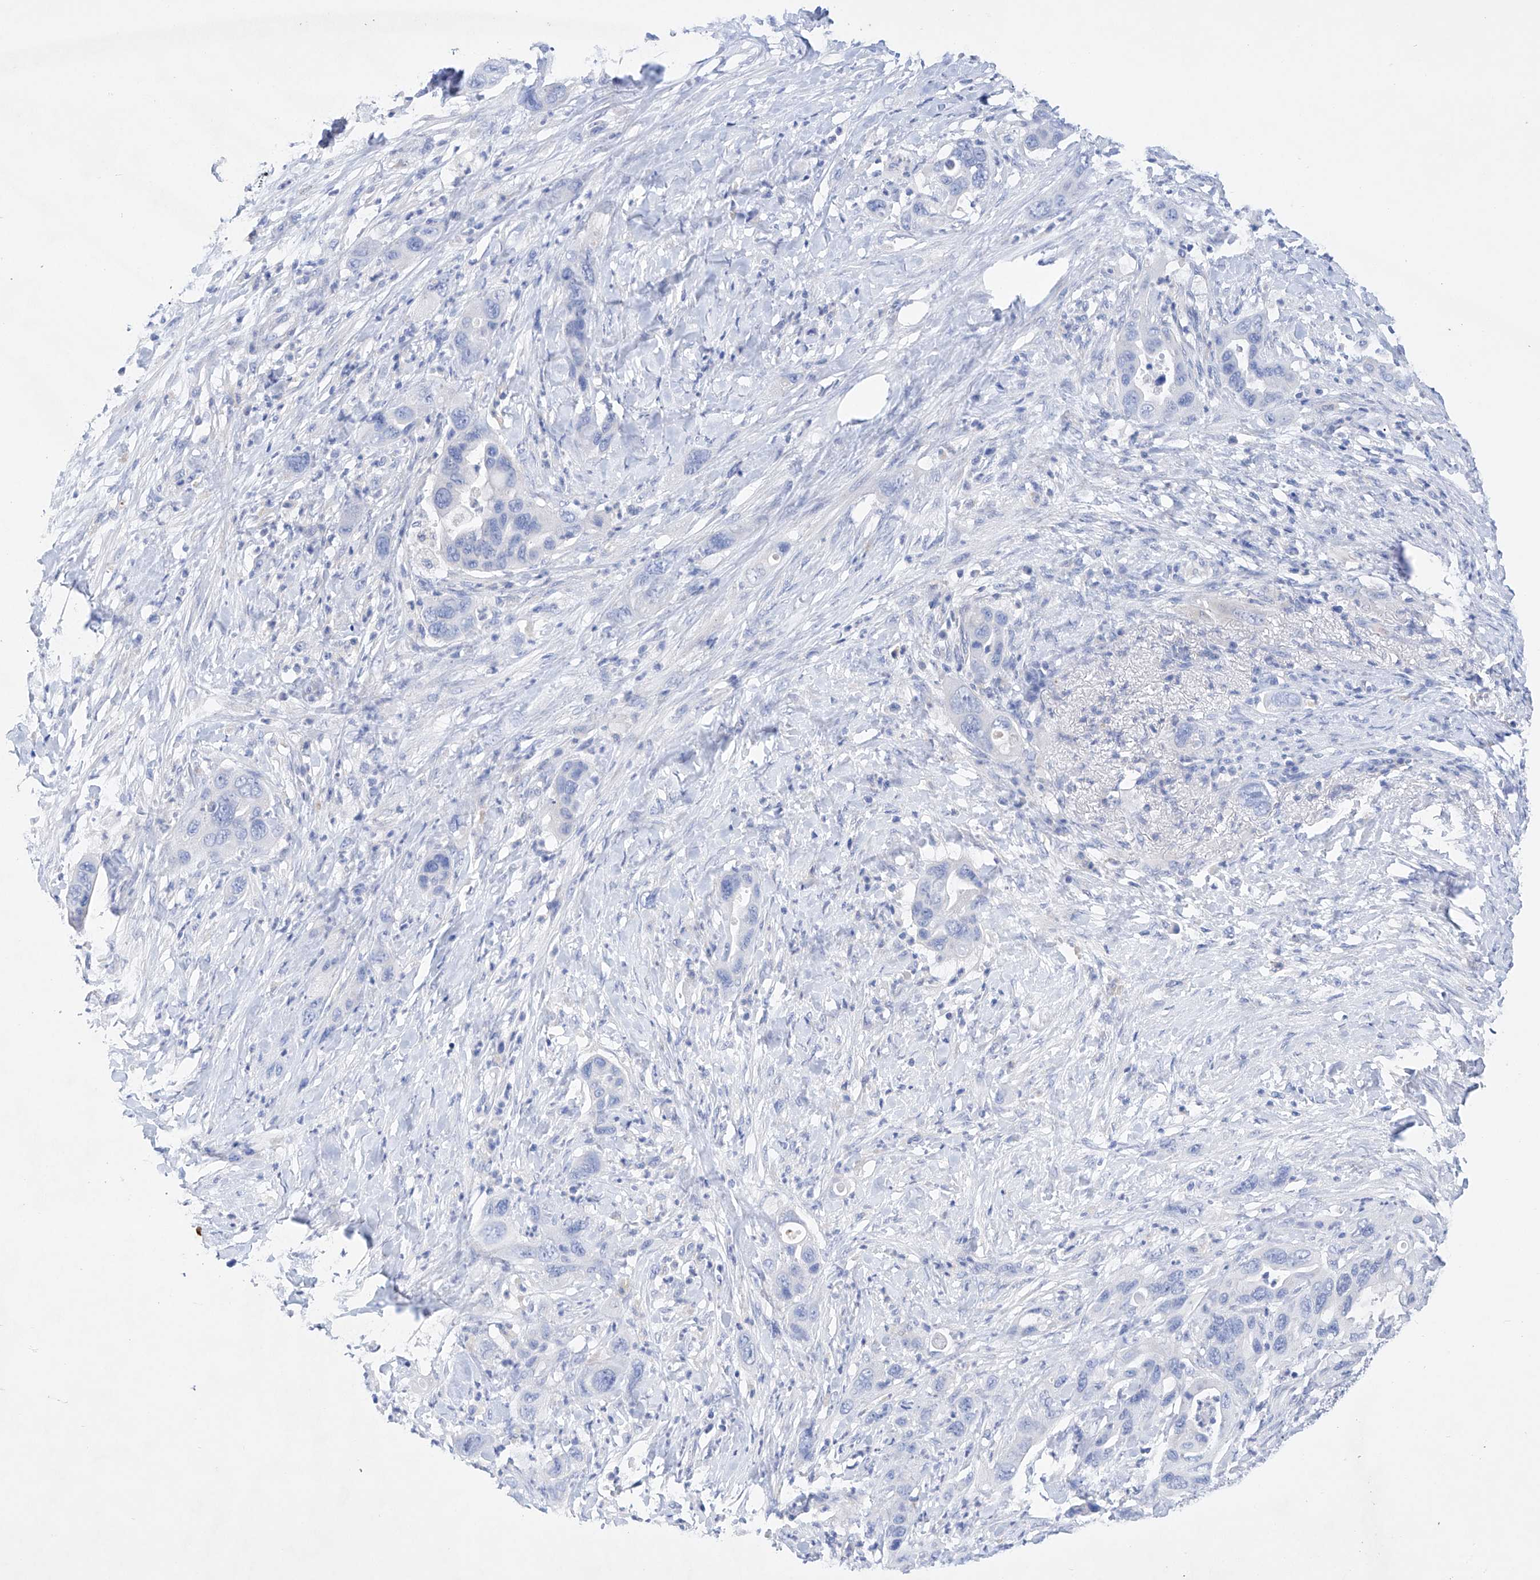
{"staining": {"intensity": "negative", "quantity": "none", "location": "none"}, "tissue": "pancreatic cancer", "cell_type": "Tumor cells", "image_type": "cancer", "snomed": [{"axis": "morphology", "description": "Adenocarcinoma, NOS"}, {"axis": "topography", "description": "Pancreas"}], "caption": "DAB (3,3'-diaminobenzidine) immunohistochemical staining of human pancreatic cancer shows no significant positivity in tumor cells.", "gene": "LURAP1", "patient": {"sex": "female", "age": 71}}